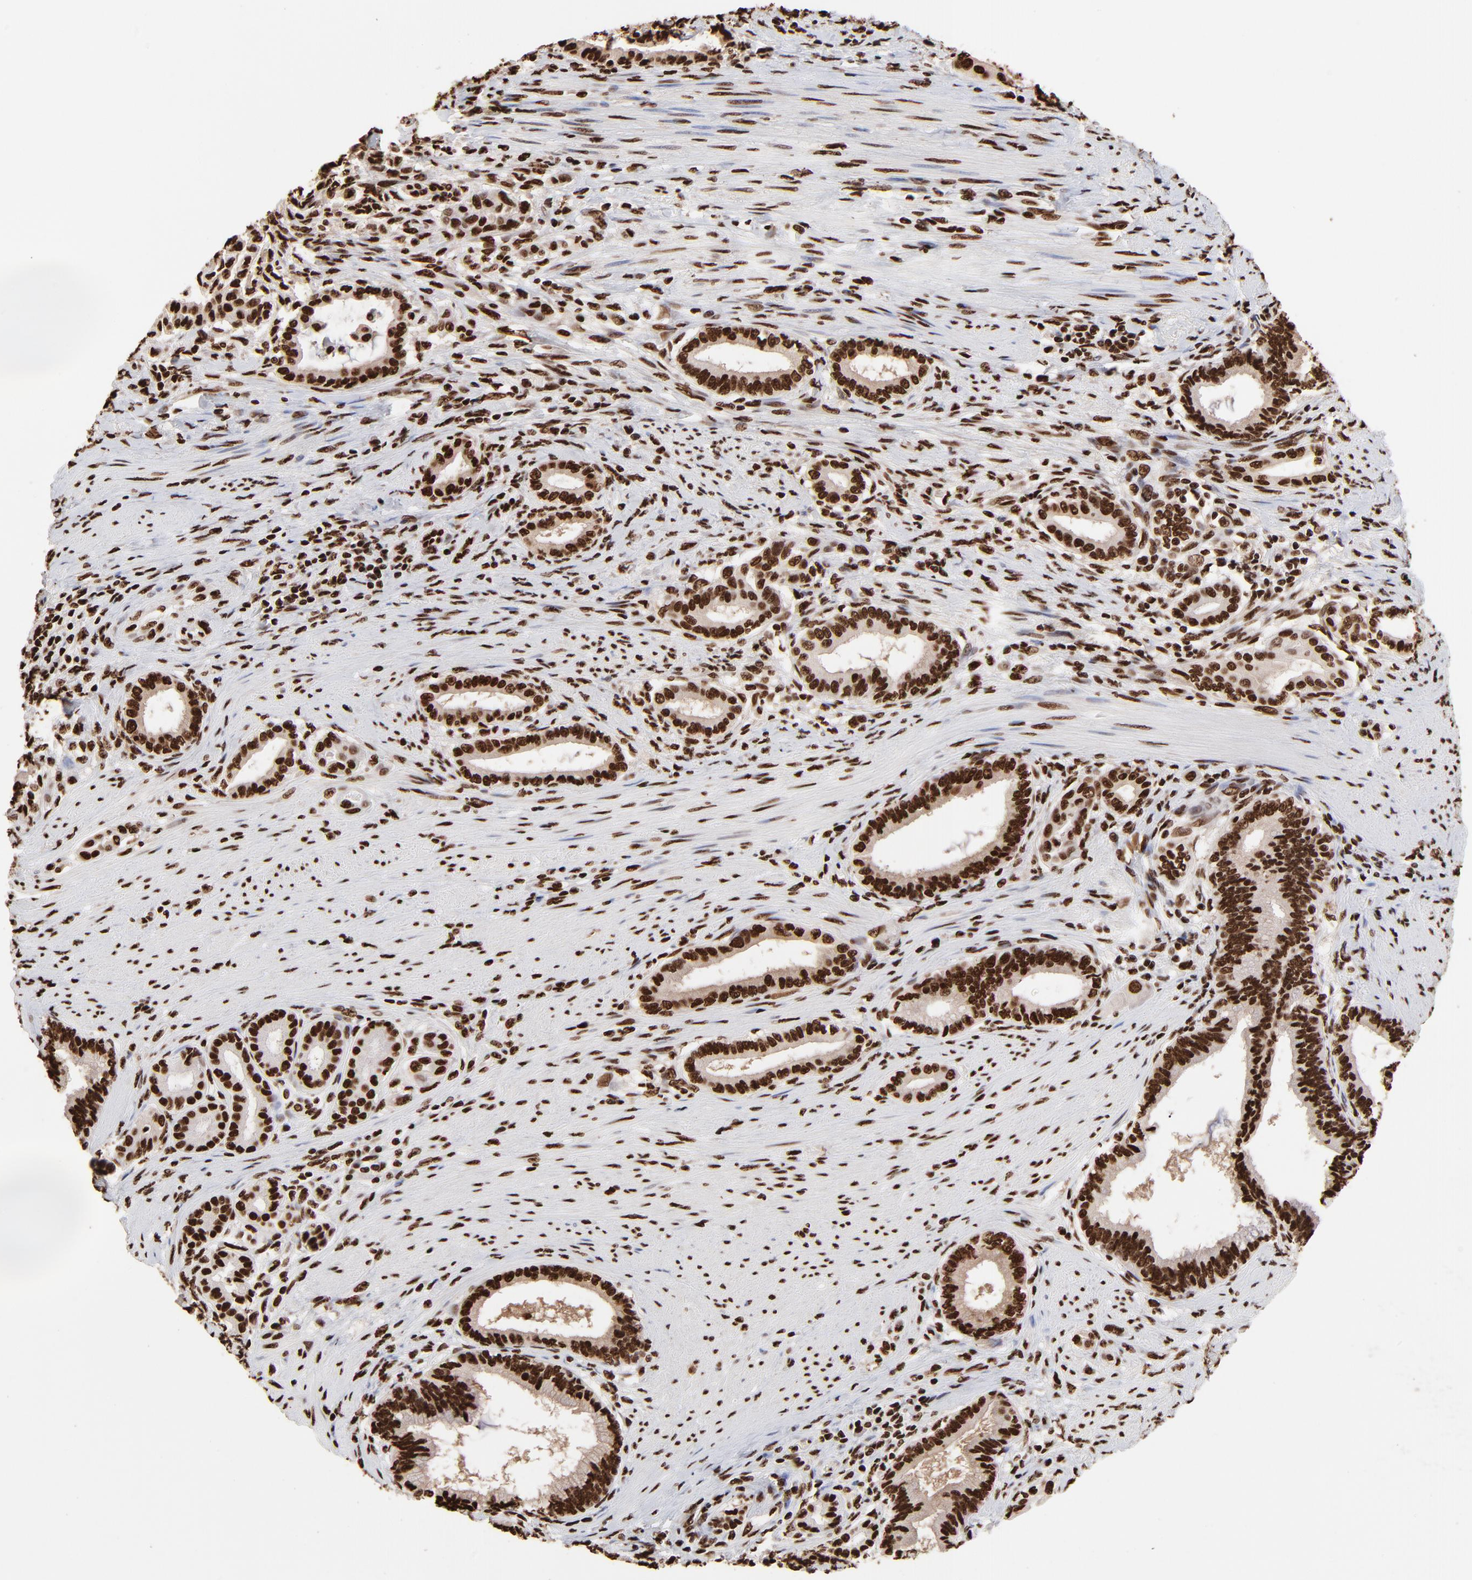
{"staining": {"intensity": "strong", "quantity": ">75%", "location": "nuclear"}, "tissue": "pancreatic cancer", "cell_type": "Tumor cells", "image_type": "cancer", "snomed": [{"axis": "morphology", "description": "Adenocarcinoma, NOS"}, {"axis": "topography", "description": "Pancreas"}], "caption": "Immunohistochemical staining of pancreatic cancer exhibits high levels of strong nuclear expression in approximately >75% of tumor cells.", "gene": "ZNF544", "patient": {"sex": "female", "age": 64}}